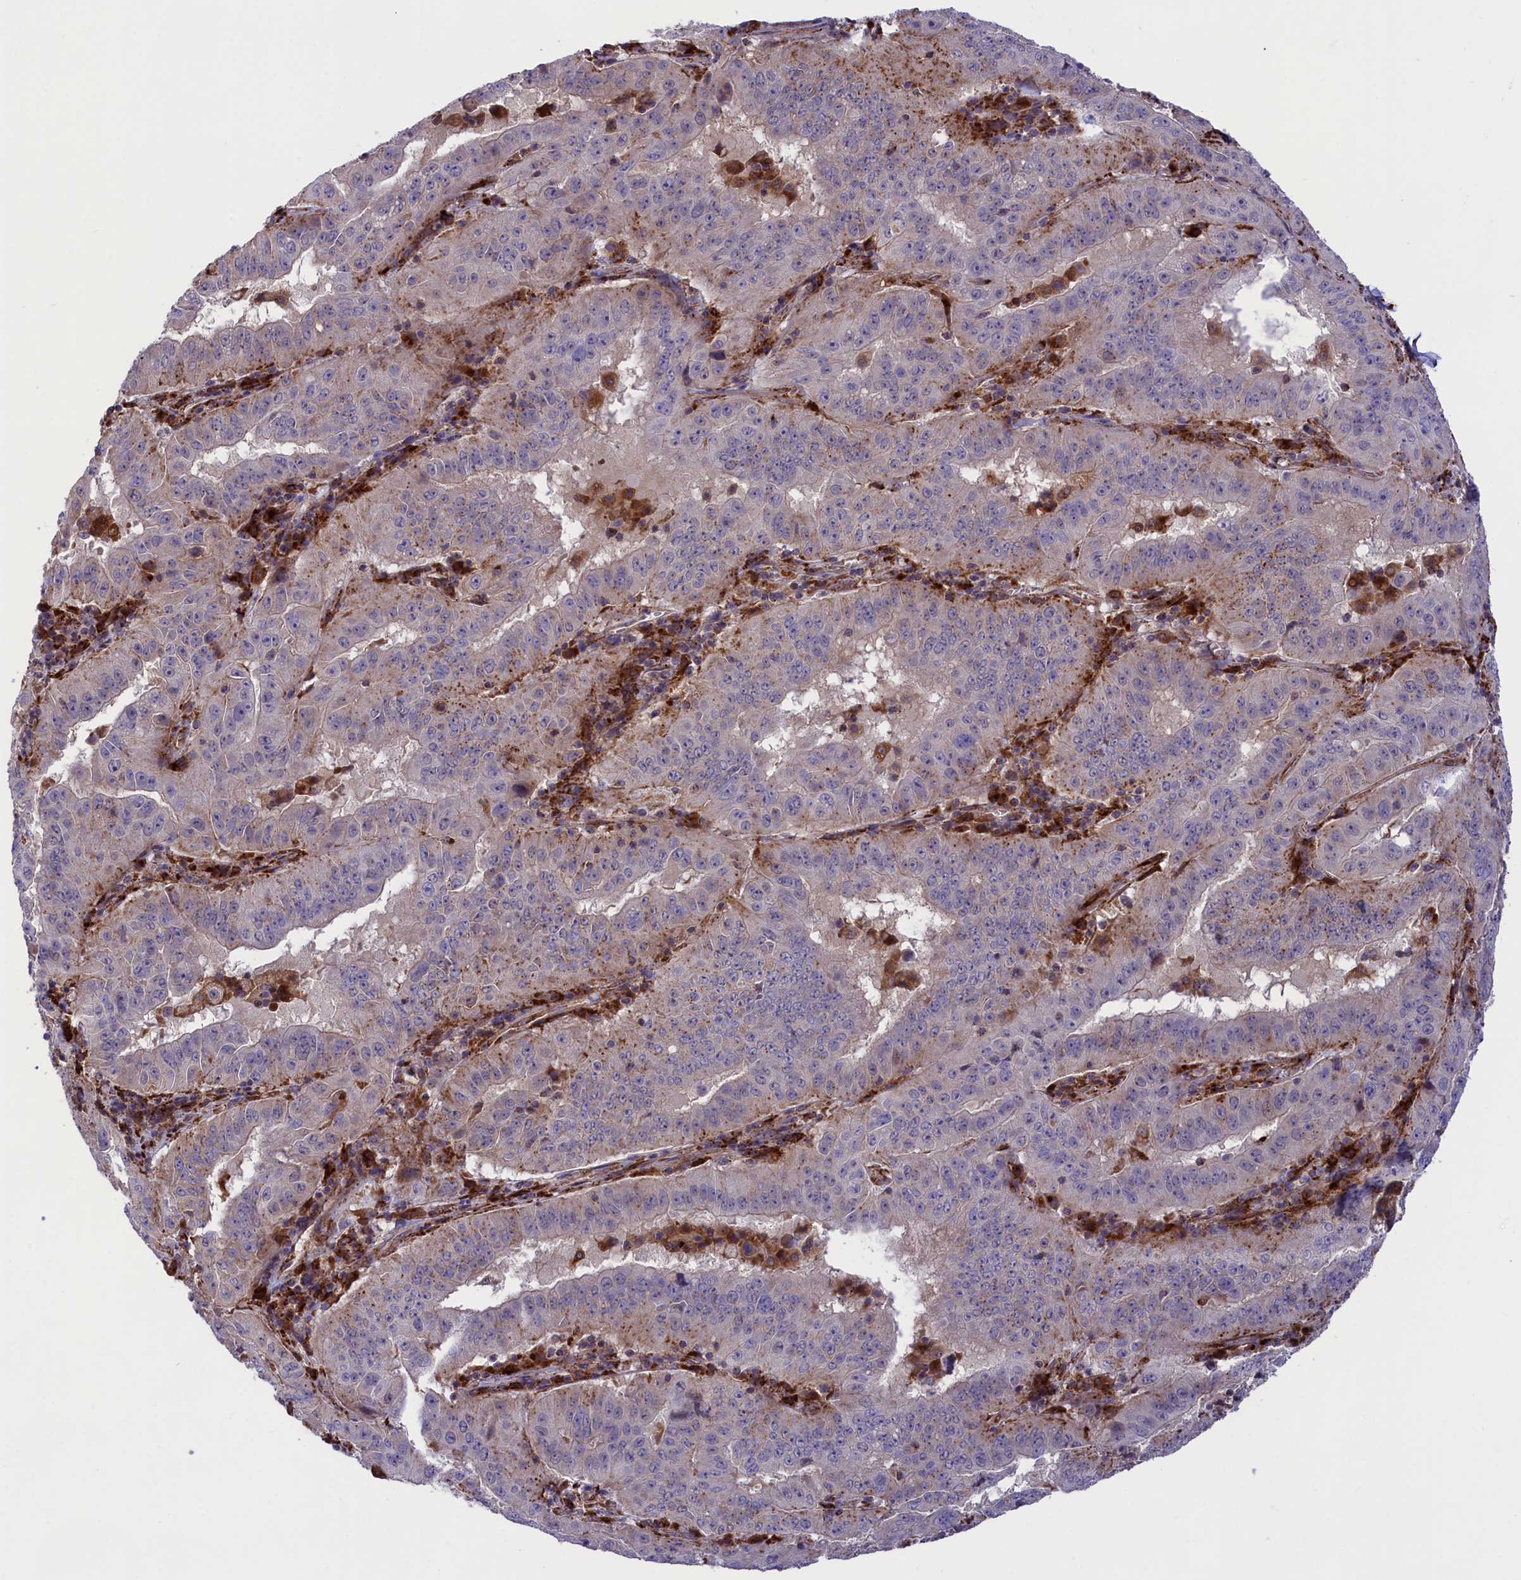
{"staining": {"intensity": "negative", "quantity": "none", "location": "none"}, "tissue": "pancreatic cancer", "cell_type": "Tumor cells", "image_type": "cancer", "snomed": [{"axis": "morphology", "description": "Adenocarcinoma, NOS"}, {"axis": "topography", "description": "Pancreas"}], "caption": "Immunohistochemistry (IHC) of human adenocarcinoma (pancreatic) reveals no positivity in tumor cells.", "gene": "MAN2B1", "patient": {"sex": "male", "age": 63}}